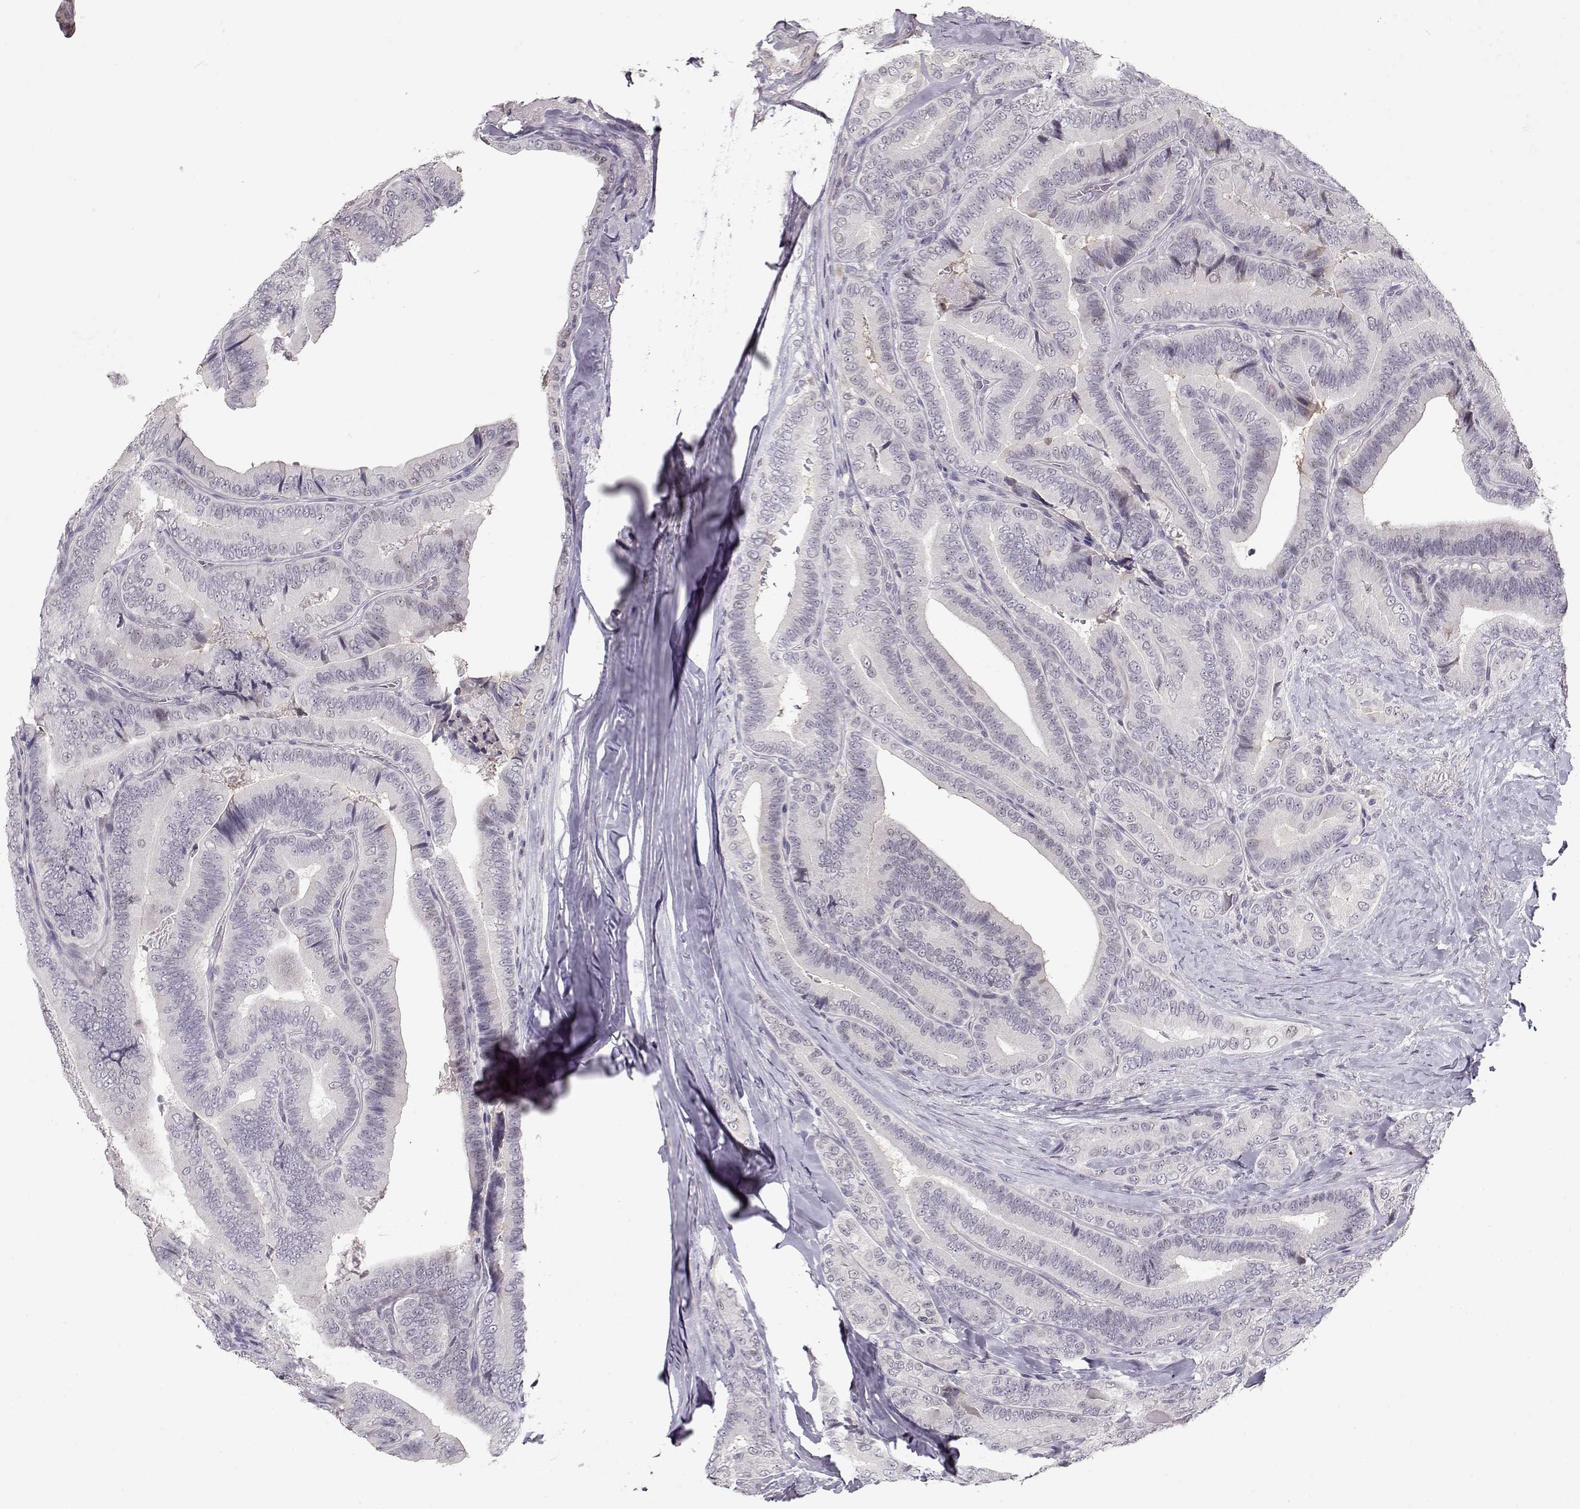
{"staining": {"intensity": "negative", "quantity": "none", "location": "none"}, "tissue": "thyroid cancer", "cell_type": "Tumor cells", "image_type": "cancer", "snomed": [{"axis": "morphology", "description": "Papillary adenocarcinoma, NOS"}, {"axis": "topography", "description": "Thyroid gland"}], "caption": "Human papillary adenocarcinoma (thyroid) stained for a protein using immunohistochemistry demonstrates no expression in tumor cells.", "gene": "TEPP", "patient": {"sex": "male", "age": 61}}